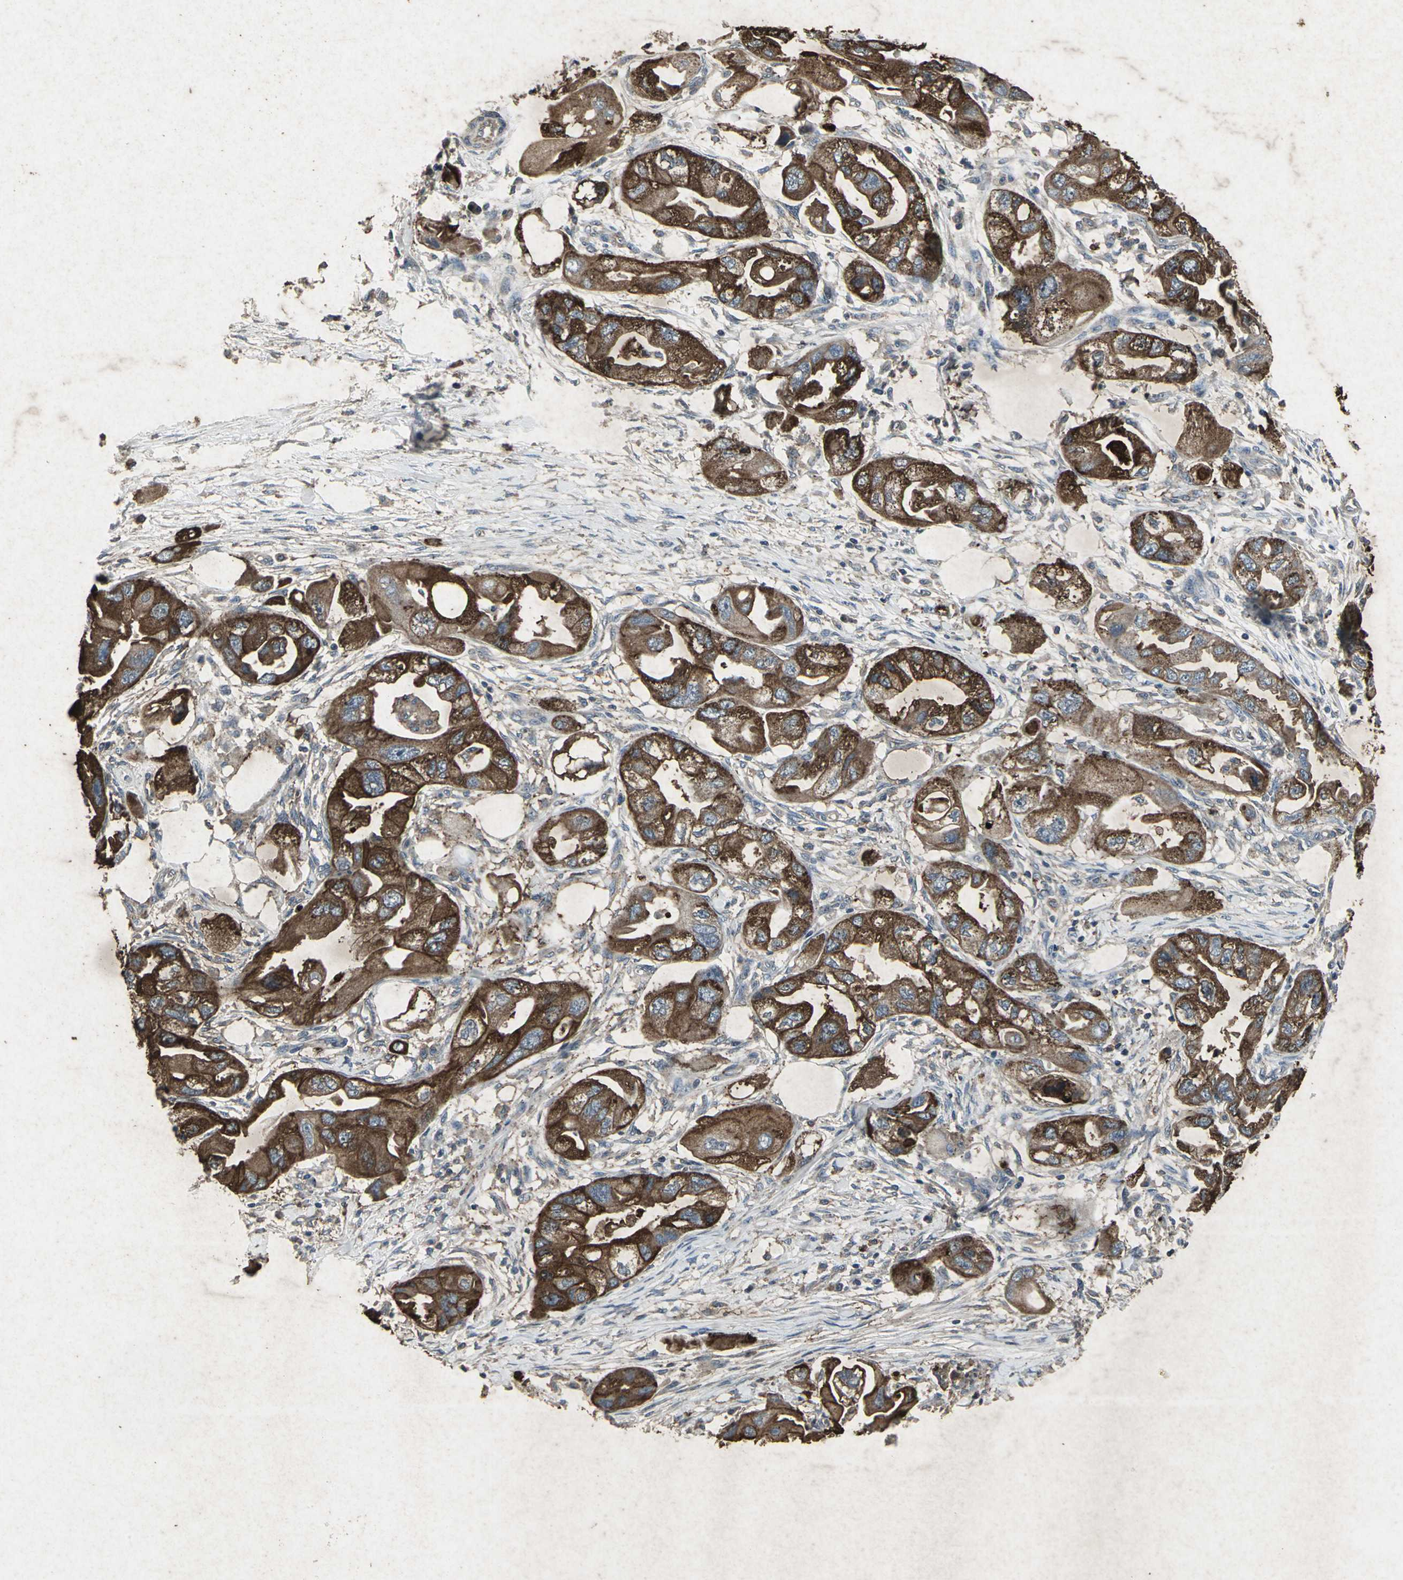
{"staining": {"intensity": "strong", "quantity": ">75%", "location": "cytoplasmic/membranous"}, "tissue": "endometrial cancer", "cell_type": "Tumor cells", "image_type": "cancer", "snomed": [{"axis": "morphology", "description": "Adenocarcinoma, NOS"}, {"axis": "topography", "description": "Endometrium"}], "caption": "IHC histopathology image of neoplastic tissue: human adenocarcinoma (endometrial) stained using IHC reveals high levels of strong protein expression localized specifically in the cytoplasmic/membranous of tumor cells, appearing as a cytoplasmic/membranous brown color.", "gene": "CCR9", "patient": {"sex": "female", "age": 67}}